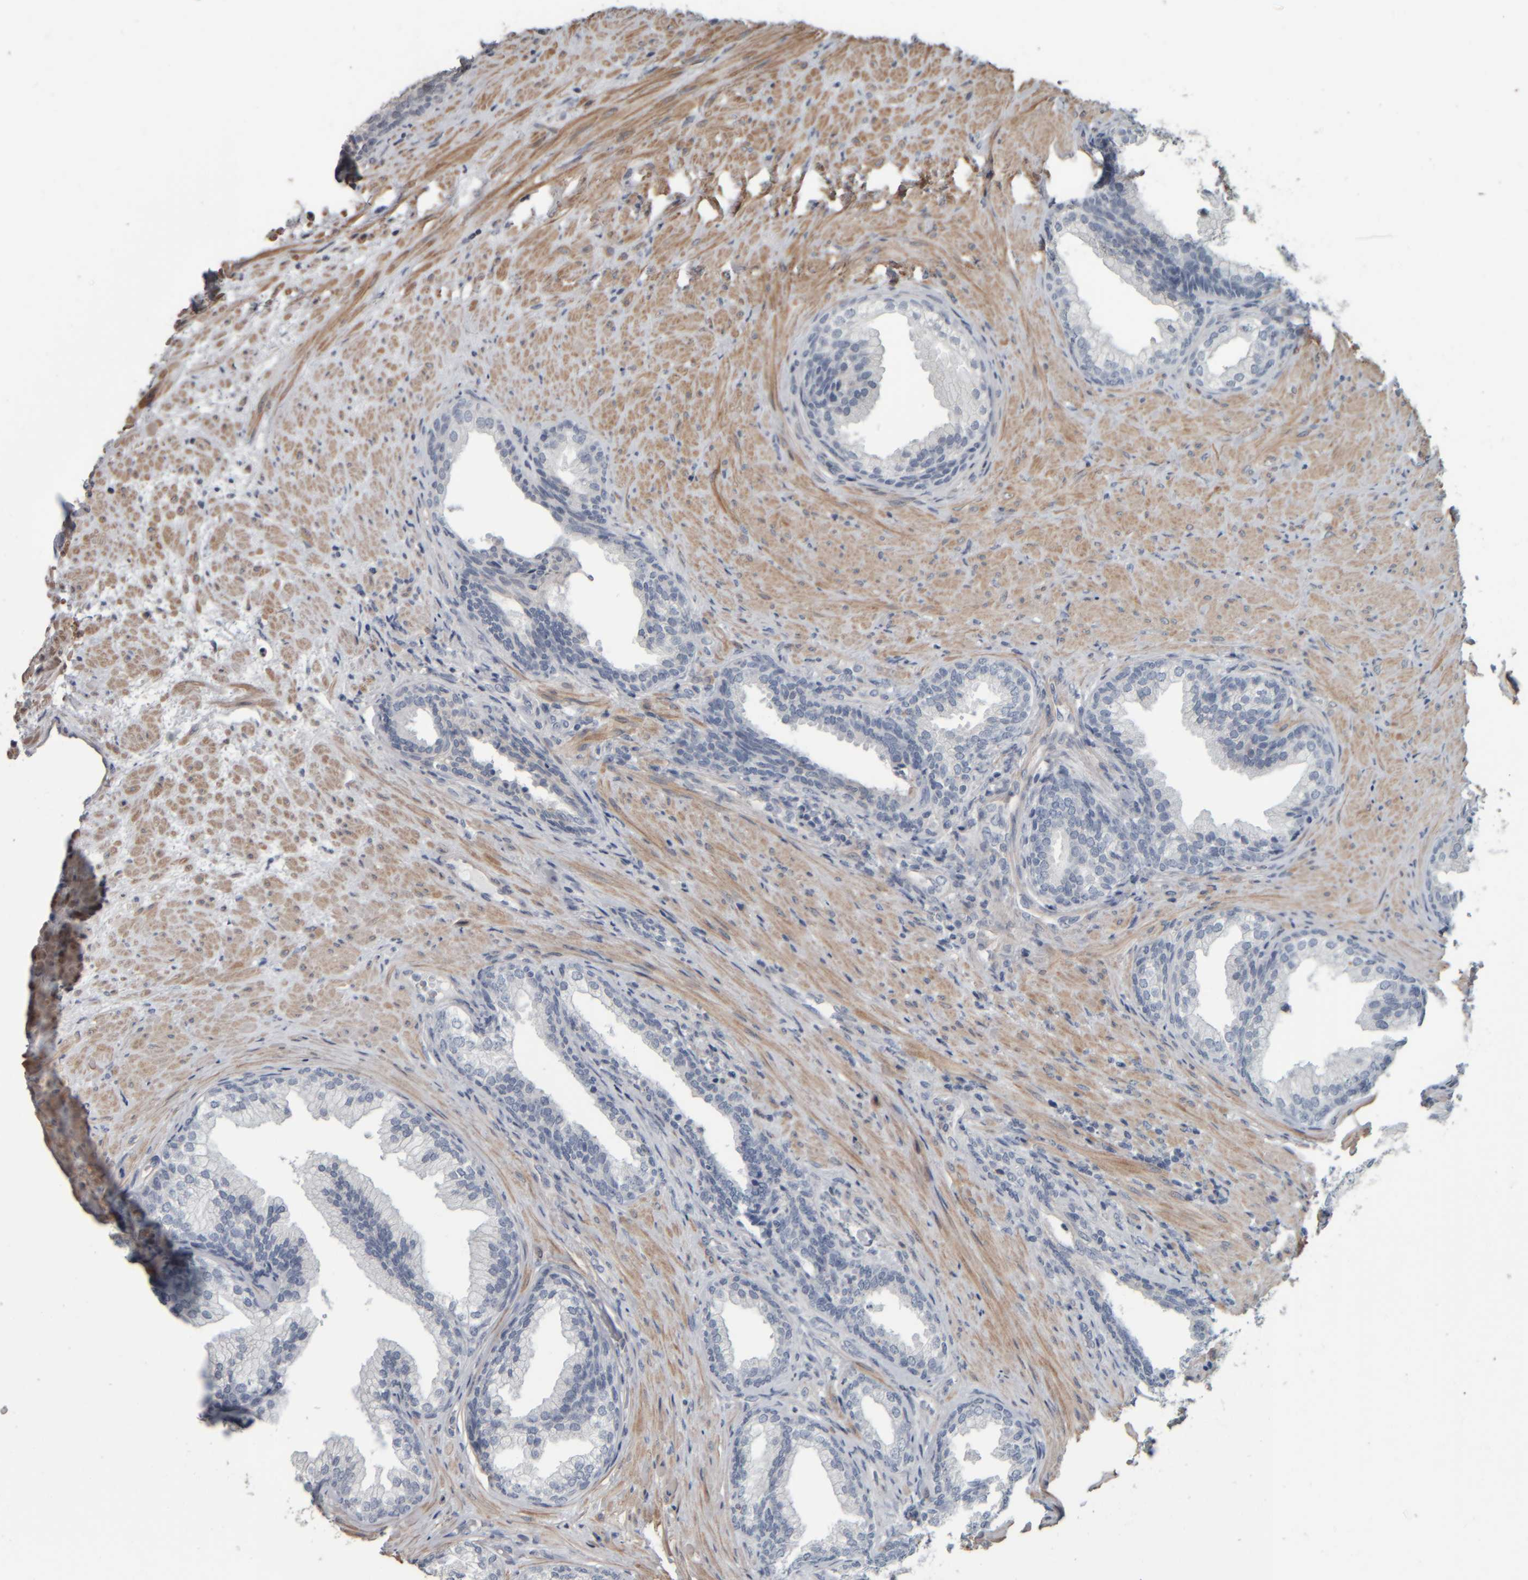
{"staining": {"intensity": "negative", "quantity": "none", "location": "none"}, "tissue": "prostate", "cell_type": "Glandular cells", "image_type": "normal", "snomed": [{"axis": "morphology", "description": "Normal tissue, NOS"}, {"axis": "topography", "description": "Prostate"}], "caption": "Immunohistochemistry micrograph of benign prostate stained for a protein (brown), which displays no positivity in glandular cells.", "gene": "CAVIN4", "patient": {"sex": "male", "age": 76}}